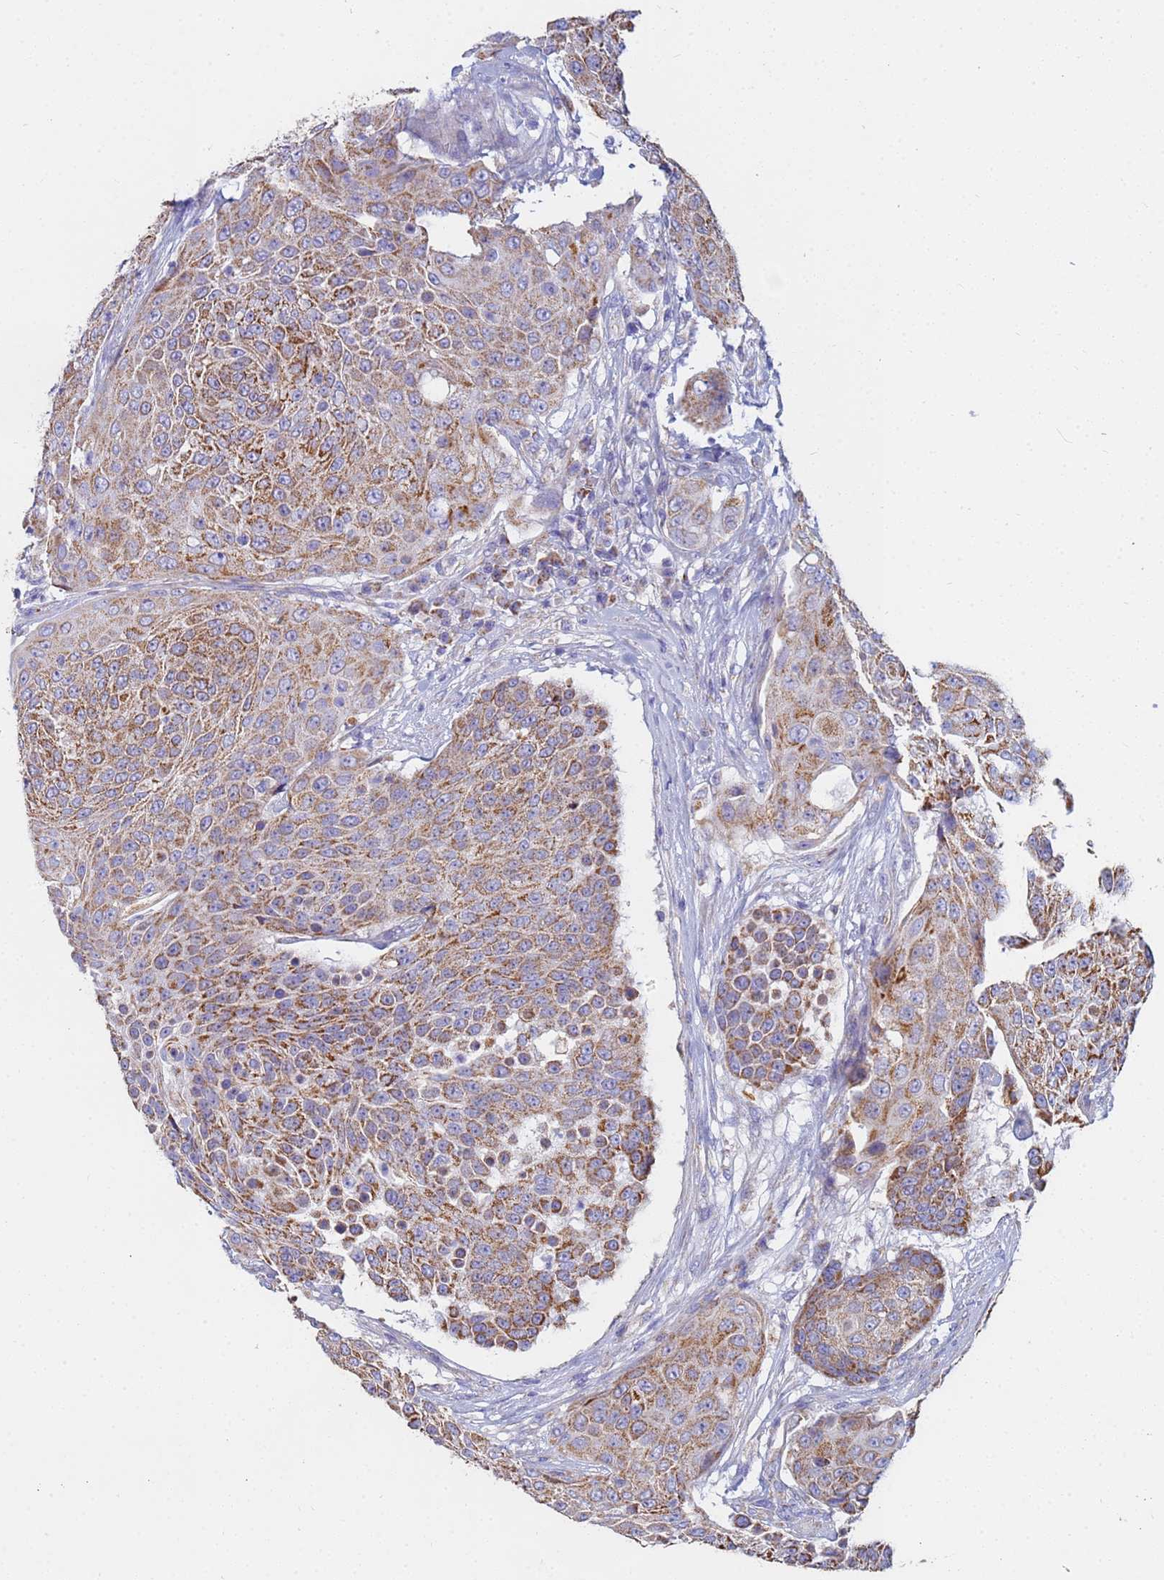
{"staining": {"intensity": "moderate", "quantity": ">75%", "location": "cytoplasmic/membranous"}, "tissue": "urothelial cancer", "cell_type": "Tumor cells", "image_type": "cancer", "snomed": [{"axis": "morphology", "description": "Urothelial carcinoma, High grade"}, {"axis": "topography", "description": "Urinary bladder"}], "caption": "Moderate cytoplasmic/membranous expression is identified in approximately >75% of tumor cells in high-grade urothelial carcinoma. The staining was performed using DAB, with brown indicating positive protein expression. Nuclei are stained blue with hematoxylin.", "gene": "UQCRH", "patient": {"sex": "female", "age": 63}}